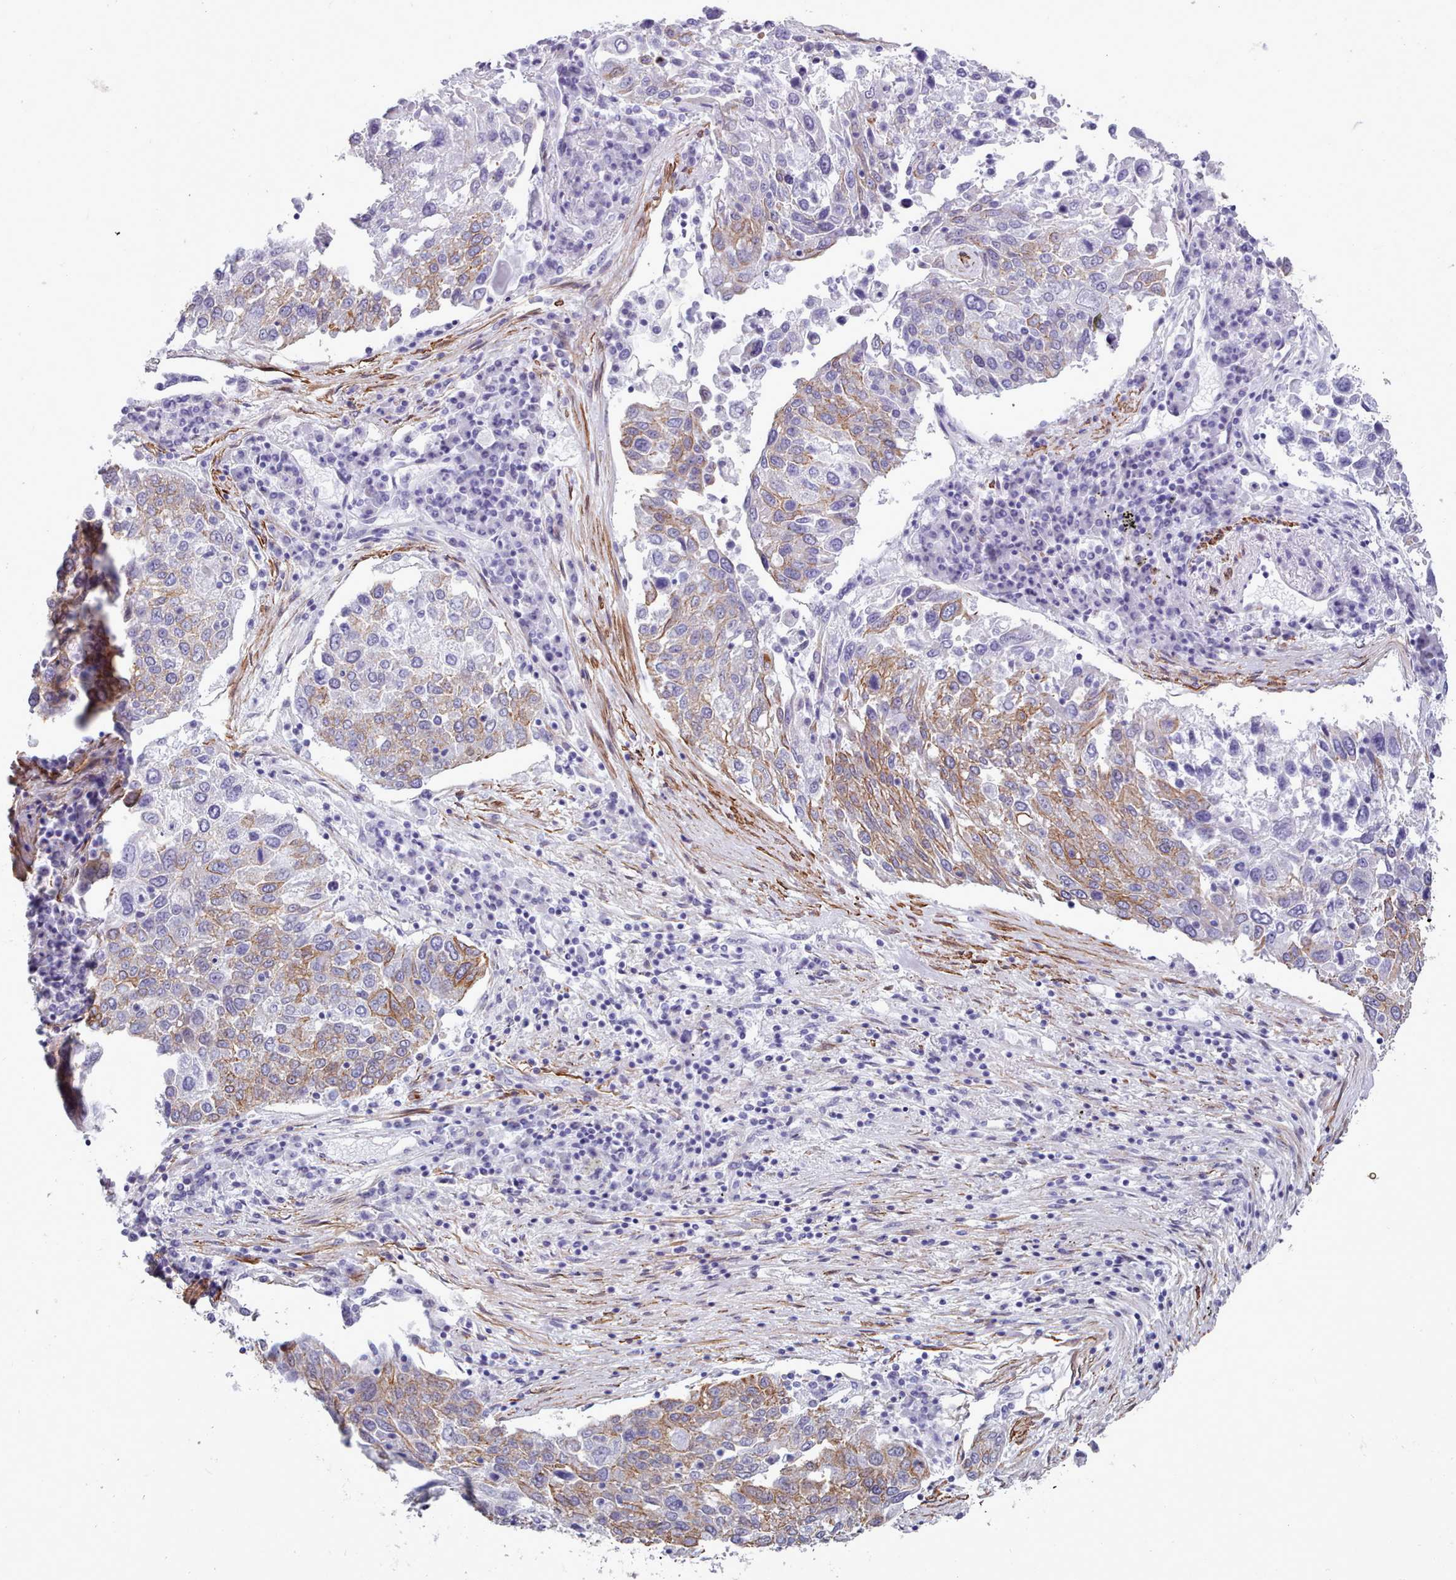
{"staining": {"intensity": "moderate", "quantity": "<25%", "location": "cytoplasmic/membranous"}, "tissue": "lung cancer", "cell_type": "Tumor cells", "image_type": "cancer", "snomed": [{"axis": "morphology", "description": "Squamous cell carcinoma, NOS"}, {"axis": "topography", "description": "Lung"}], "caption": "High-power microscopy captured an immunohistochemistry micrograph of lung cancer, revealing moderate cytoplasmic/membranous expression in approximately <25% of tumor cells.", "gene": "FPGS", "patient": {"sex": "male", "age": 65}}